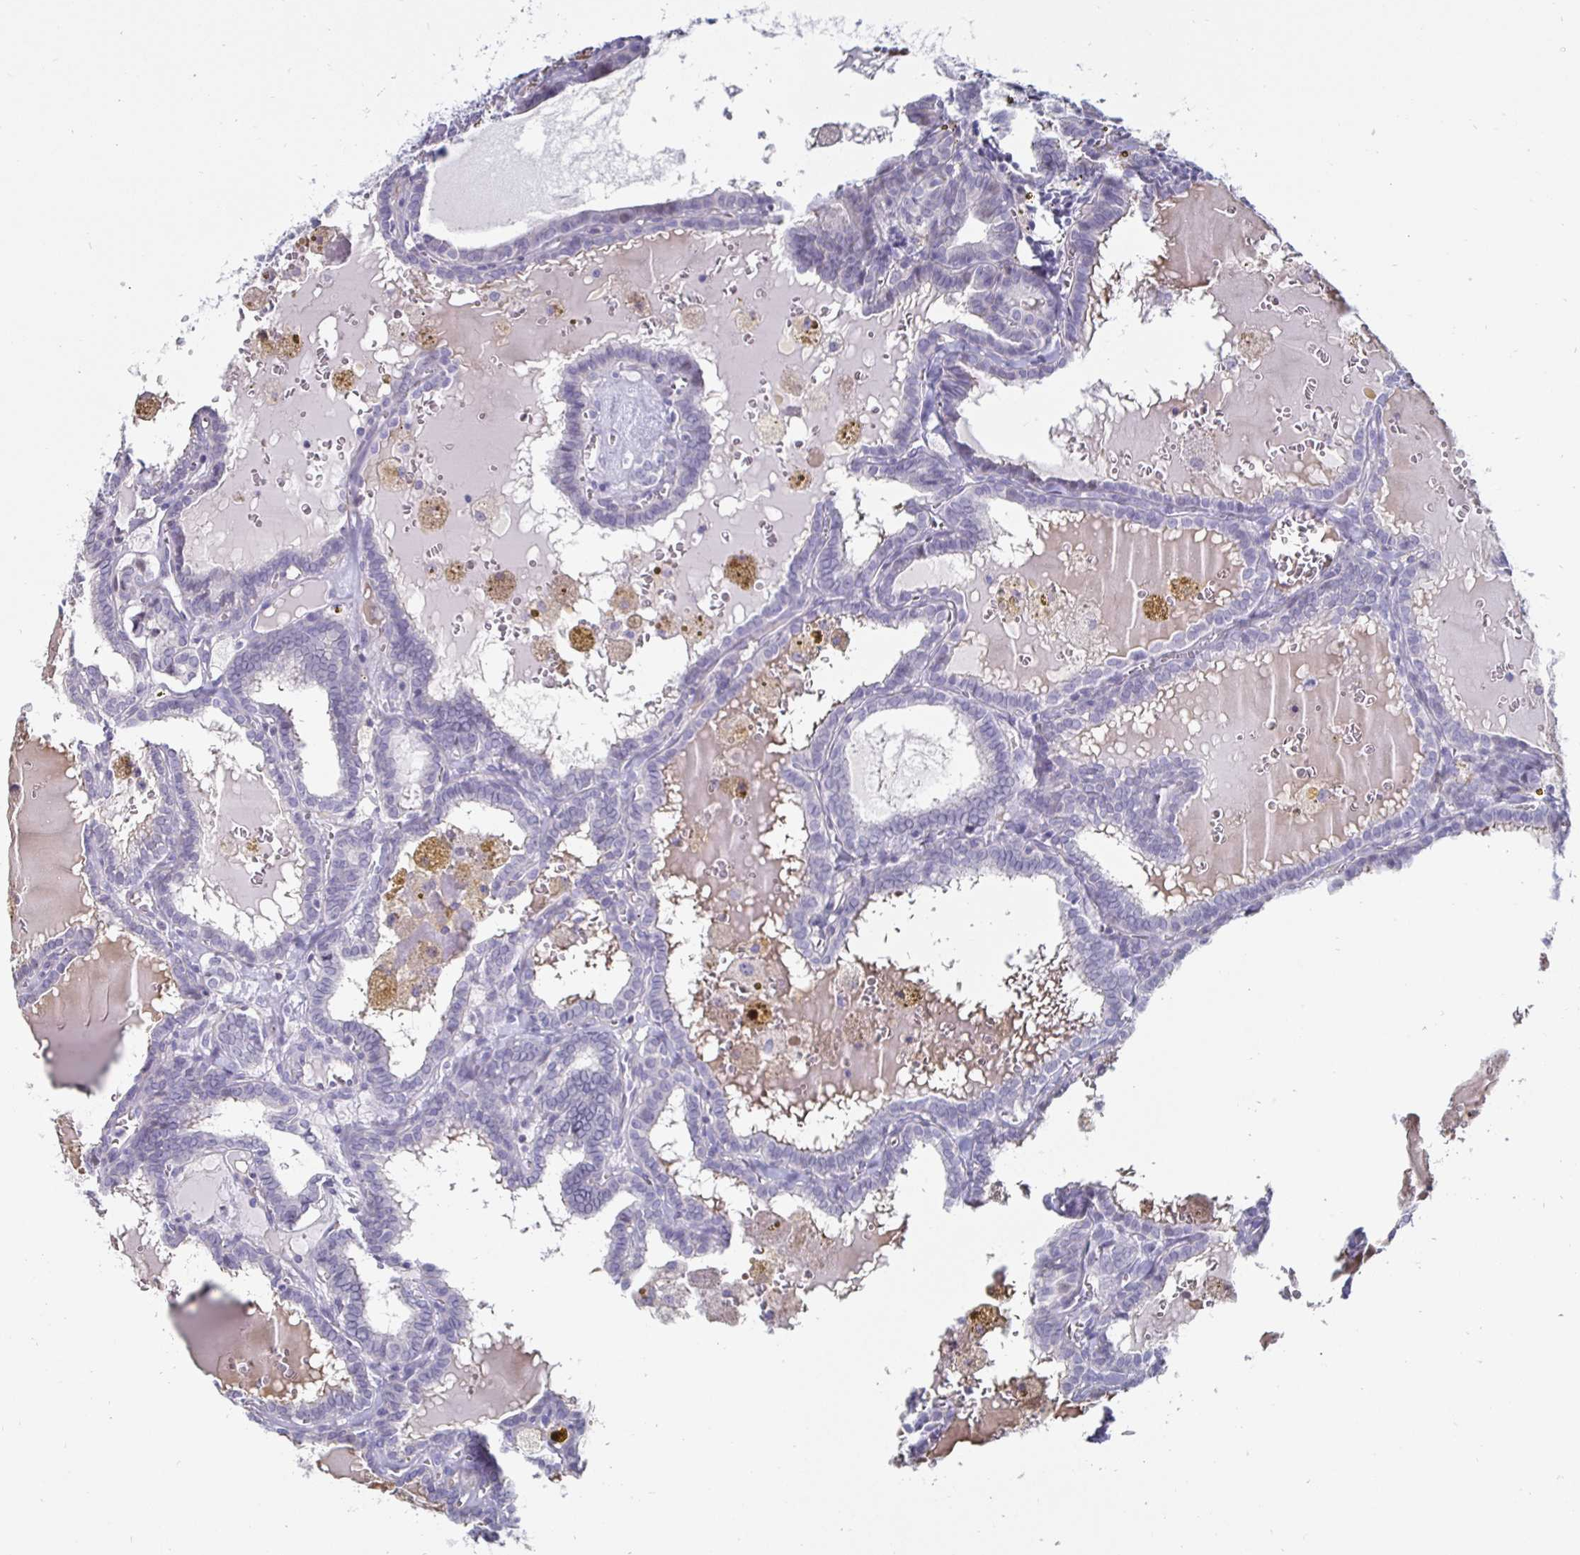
{"staining": {"intensity": "negative", "quantity": "none", "location": "none"}, "tissue": "thyroid cancer", "cell_type": "Tumor cells", "image_type": "cancer", "snomed": [{"axis": "morphology", "description": "Papillary adenocarcinoma, NOS"}, {"axis": "topography", "description": "Thyroid gland"}], "caption": "Immunohistochemical staining of thyroid cancer (papillary adenocarcinoma) displays no significant positivity in tumor cells.", "gene": "OOSP2", "patient": {"sex": "female", "age": 39}}